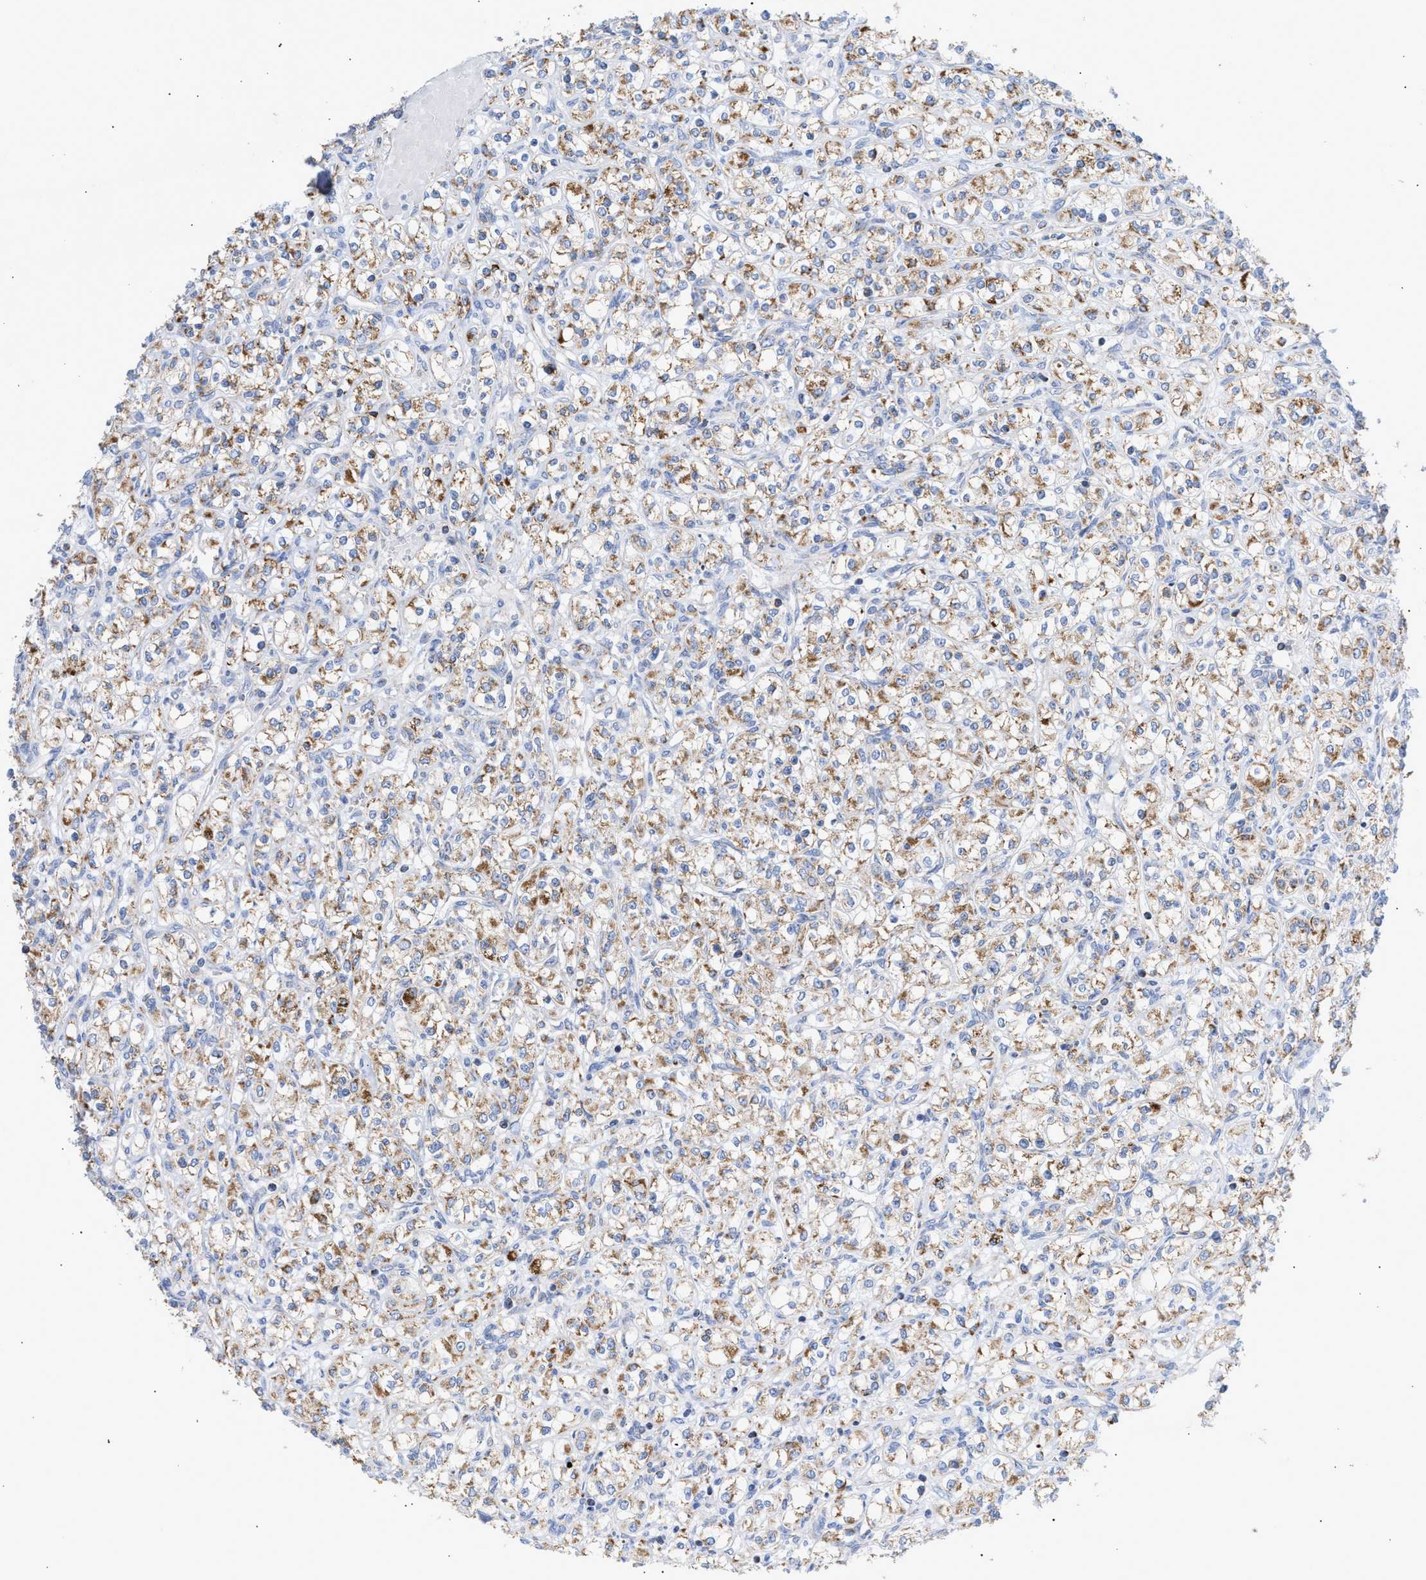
{"staining": {"intensity": "moderate", "quantity": ">75%", "location": "cytoplasmic/membranous"}, "tissue": "renal cancer", "cell_type": "Tumor cells", "image_type": "cancer", "snomed": [{"axis": "morphology", "description": "Adenocarcinoma, NOS"}, {"axis": "topography", "description": "Kidney"}], "caption": "Immunohistochemistry histopathology image of neoplastic tissue: human renal cancer (adenocarcinoma) stained using immunohistochemistry (IHC) exhibits medium levels of moderate protein expression localized specifically in the cytoplasmic/membranous of tumor cells, appearing as a cytoplasmic/membranous brown color.", "gene": "ACOT13", "patient": {"sex": "male", "age": 77}}